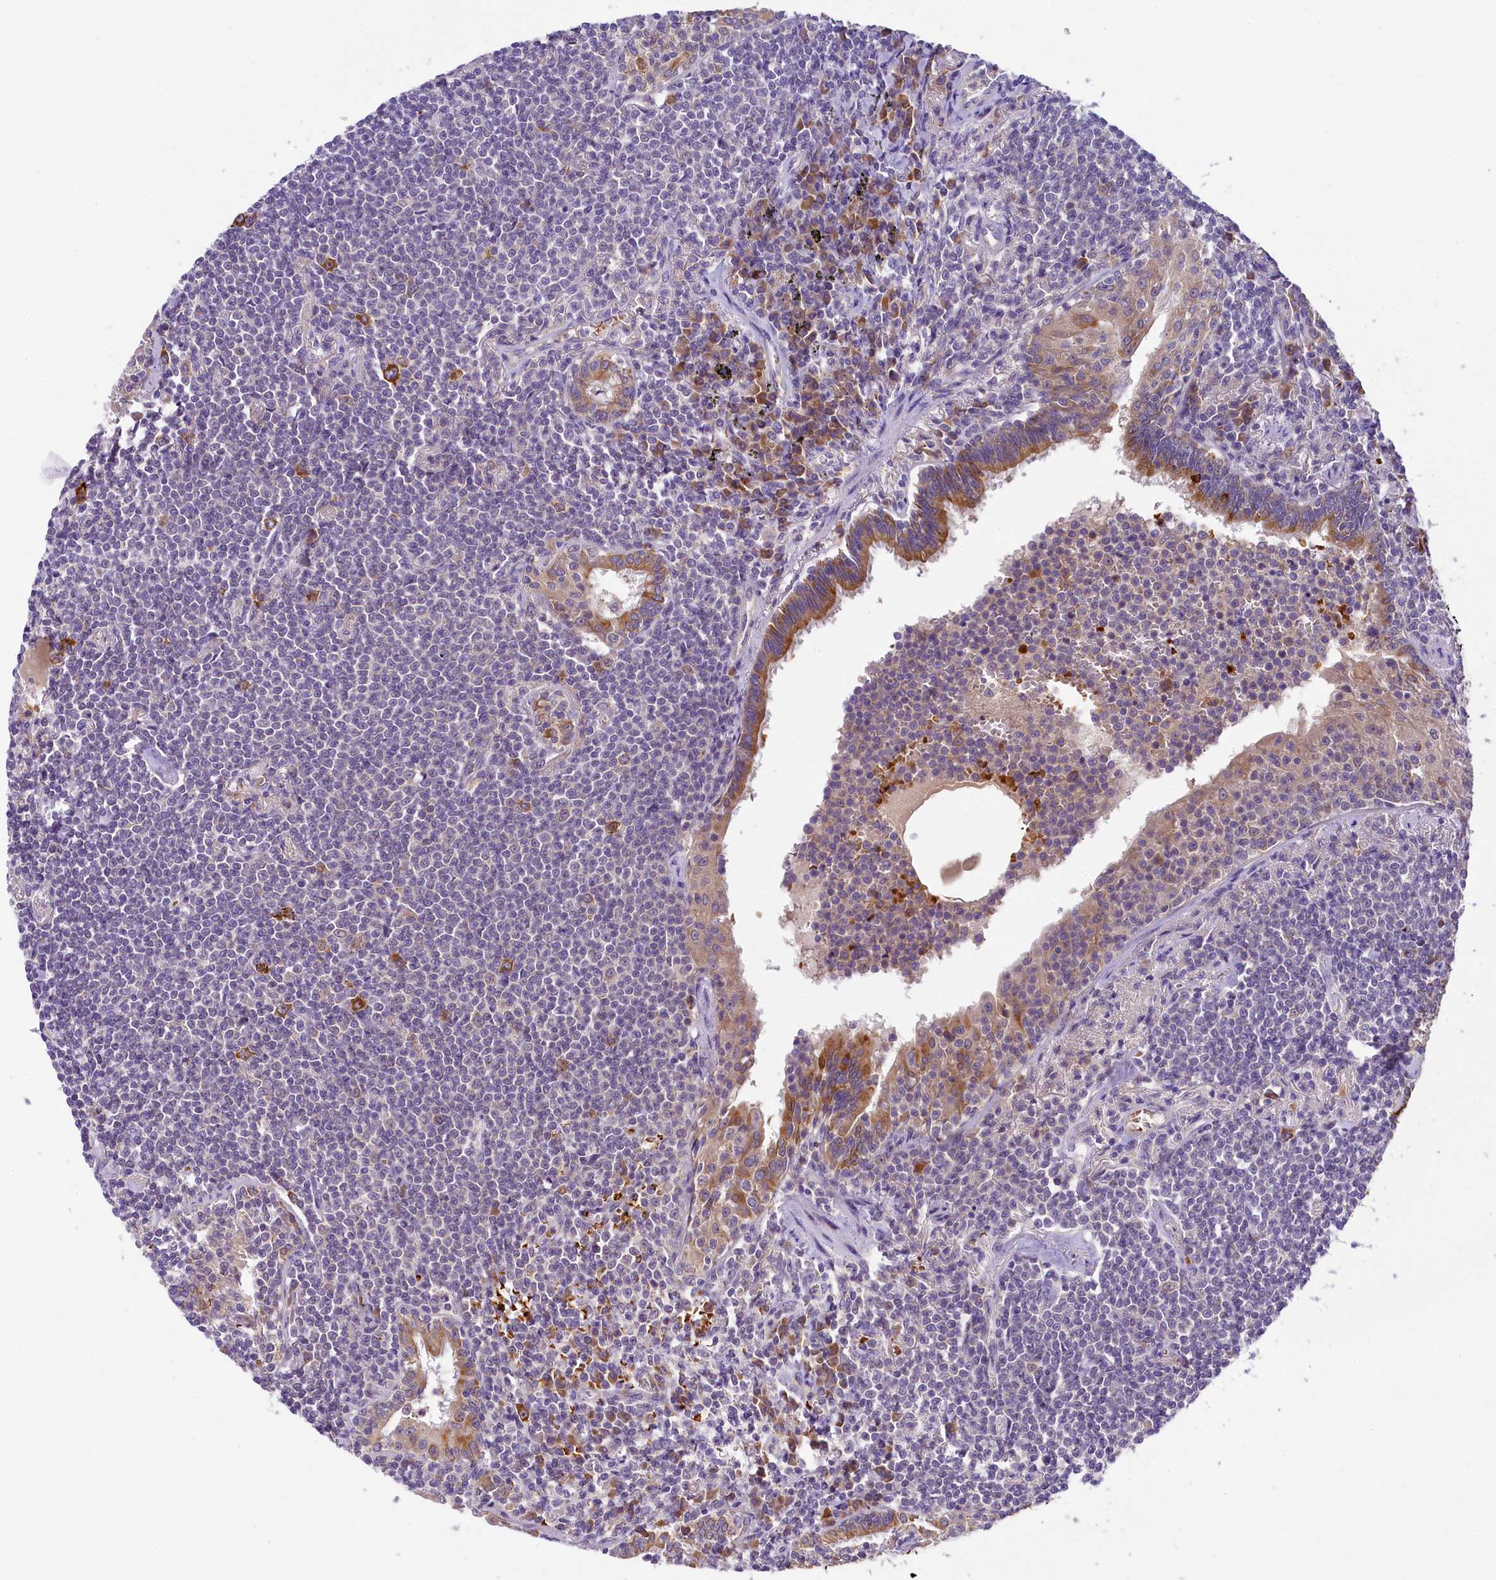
{"staining": {"intensity": "negative", "quantity": "none", "location": "none"}, "tissue": "lymphoma", "cell_type": "Tumor cells", "image_type": "cancer", "snomed": [{"axis": "morphology", "description": "Malignant lymphoma, non-Hodgkin's type, Low grade"}, {"axis": "topography", "description": "Lung"}], "caption": "DAB (3,3'-diaminobenzidine) immunohistochemical staining of human lymphoma demonstrates no significant expression in tumor cells.", "gene": "LARP4", "patient": {"sex": "female", "age": 71}}